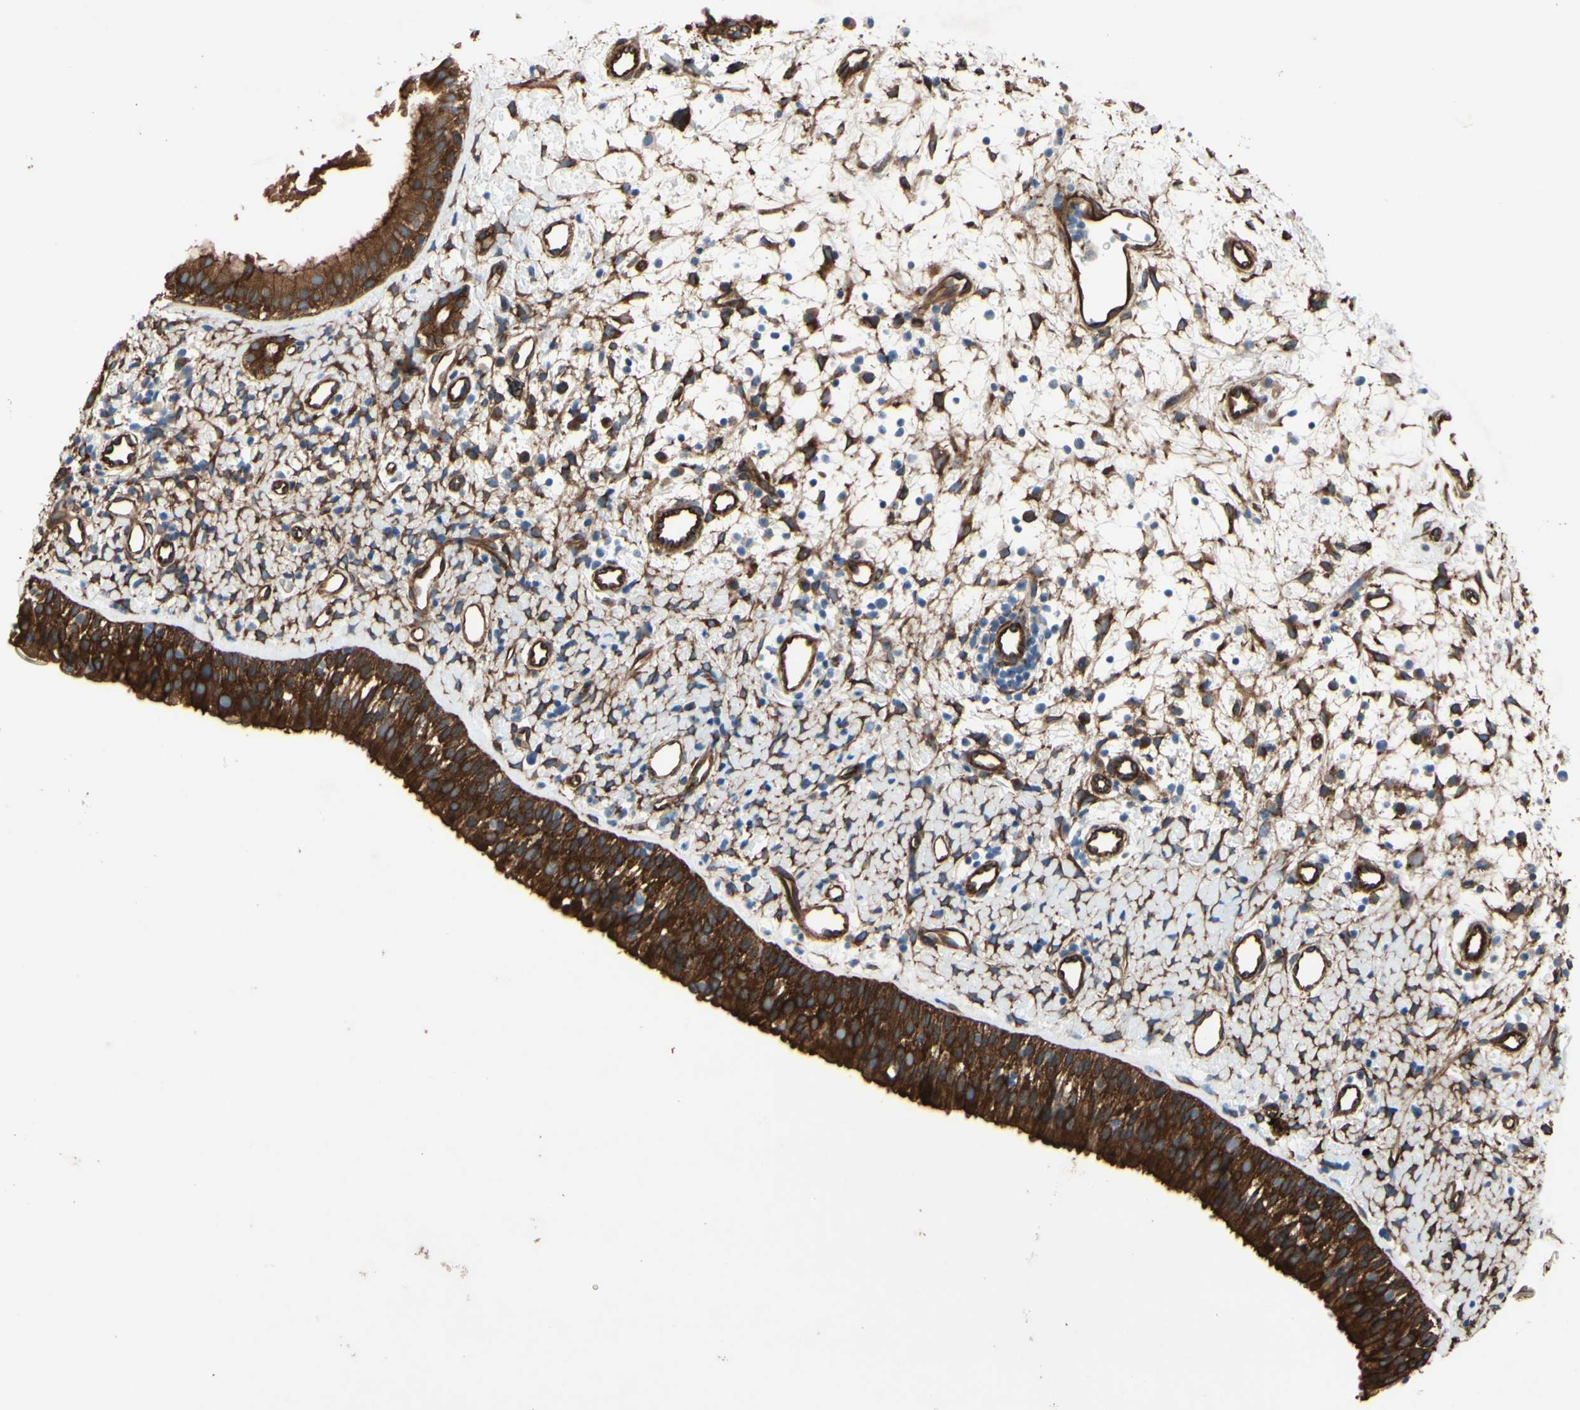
{"staining": {"intensity": "strong", "quantity": ">75%", "location": "cytoplasmic/membranous"}, "tissue": "nasopharynx", "cell_type": "Respiratory epithelial cells", "image_type": "normal", "snomed": [{"axis": "morphology", "description": "Normal tissue, NOS"}, {"axis": "topography", "description": "Nasopharynx"}], "caption": "Strong cytoplasmic/membranous staining for a protein is identified in about >75% of respiratory epithelial cells of unremarkable nasopharynx using IHC.", "gene": "CTTNBP2", "patient": {"sex": "male", "age": 22}}